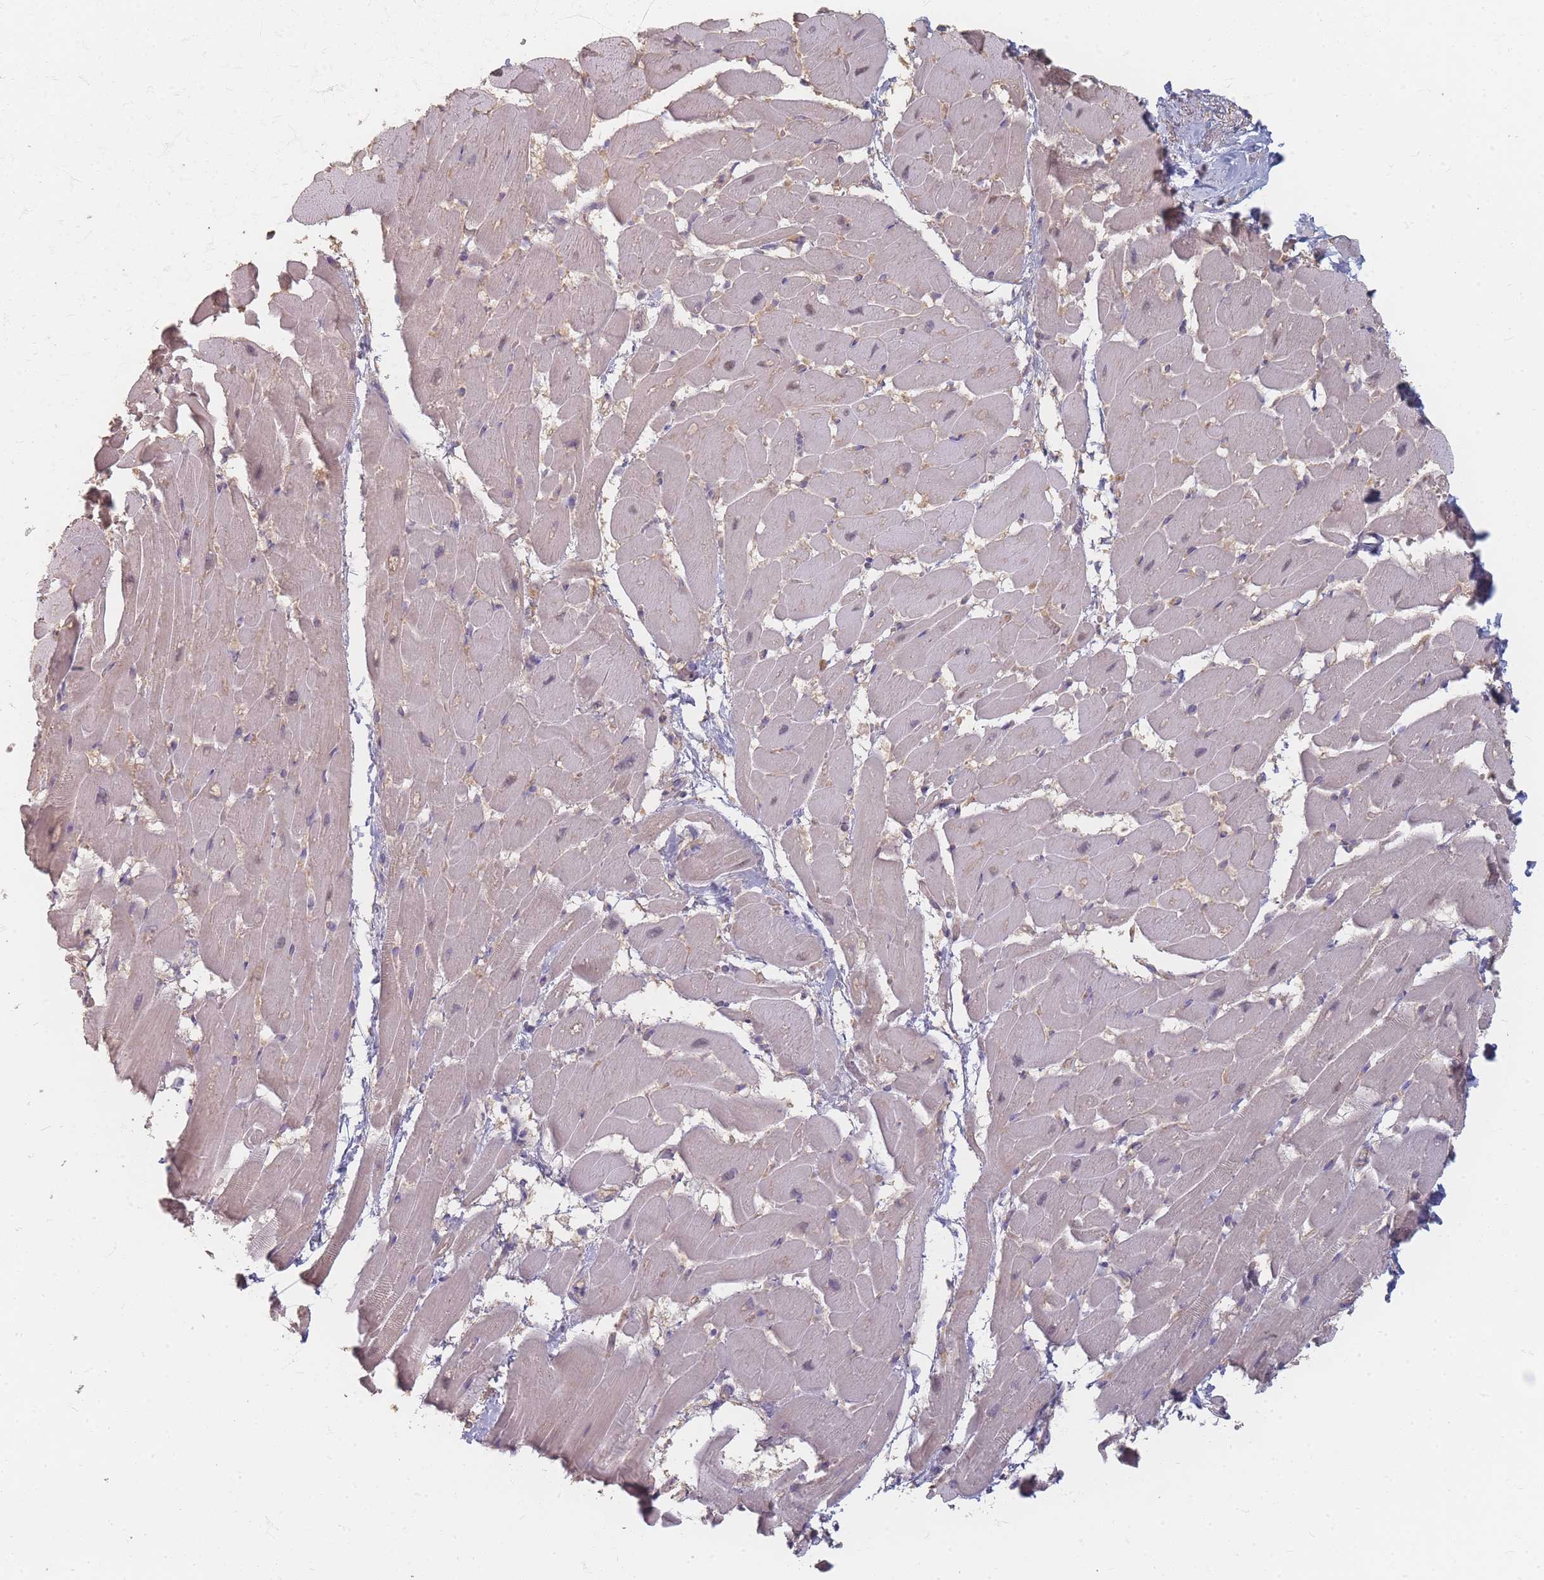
{"staining": {"intensity": "weak", "quantity": "<25%", "location": "nuclear"}, "tissue": "heart muscle", "cell_type": "Cardiomyocytes", "image_type": "normal", "snomed": [{"axis": "morphology", "description": "Normal tissue, NOS"}, {"axis": "topography", "description": "Heart"}], "caption": "Immunohistochemical staining of unremarkable human heart muscle demonstrates no significant expression in cardiomyocytes. (DAB (3,3'-diaminobenzidine) immunohistochemistry with hematoxylin counter stain).", "gene": "RFTN1", "patient": {"sex": "male", "age": 37}}